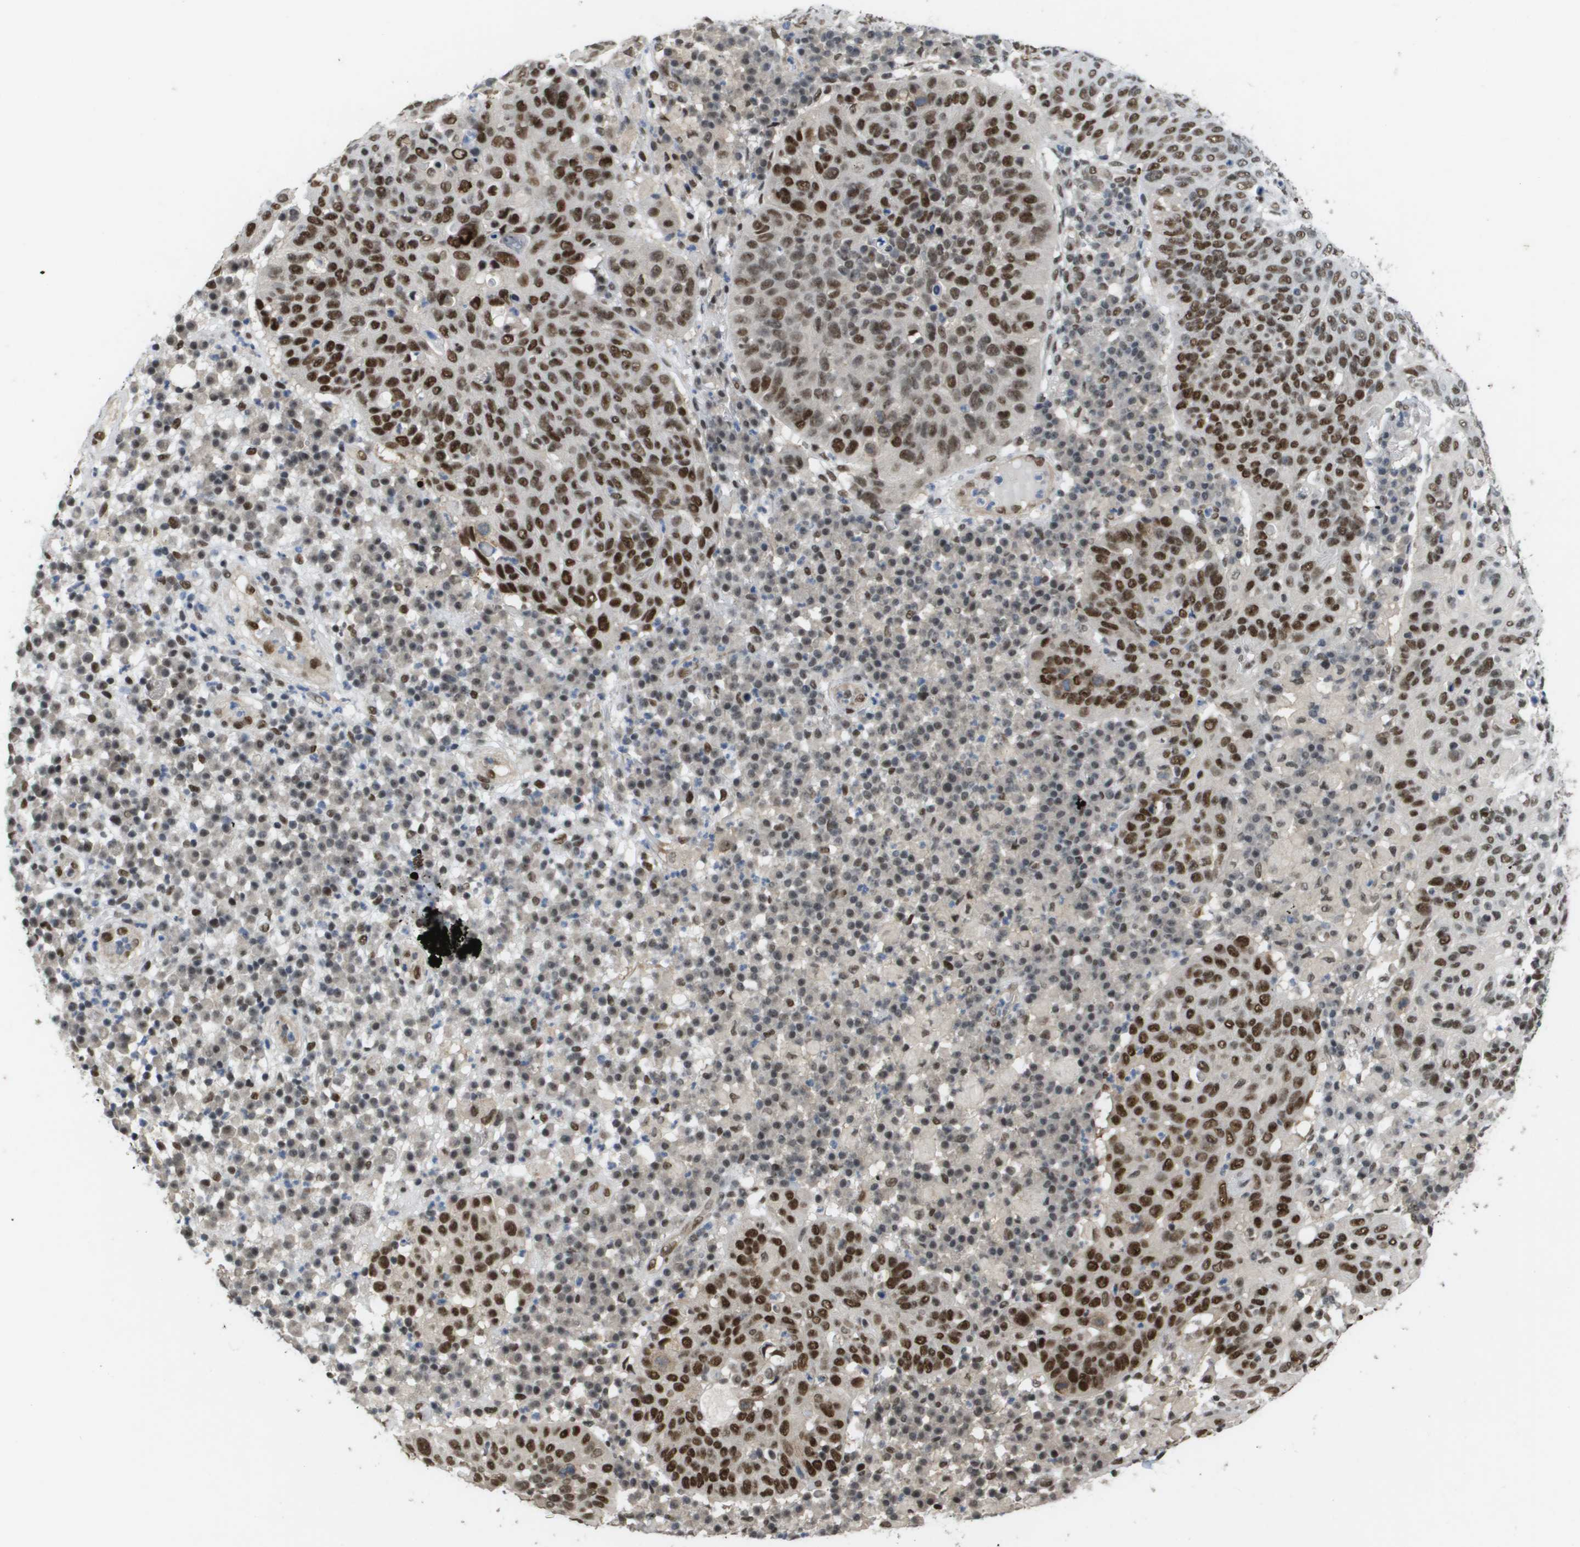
{"staining": {"intensity": "strong", "quantity": ">75%", "location": "nuclear"}, "tissue": "skin cancer", "cell_type": "Tumor cells", "image_type": "cancer", "snomed": [{"axis": "morphology", "description": "Squamous cell carcinoma in situ, NOS"}, {"axis": "morphology", "description": "Squamous cell carcinoma, NOS"}, {"axis": "topography", "description": "Skin"}], "caption": "Squamous cell carcinoma (skin) stained with a protein marker reveals strong staining in tumor cells.", "gene": "CDT1", "patient": {"sex": "male", "age": 93}}